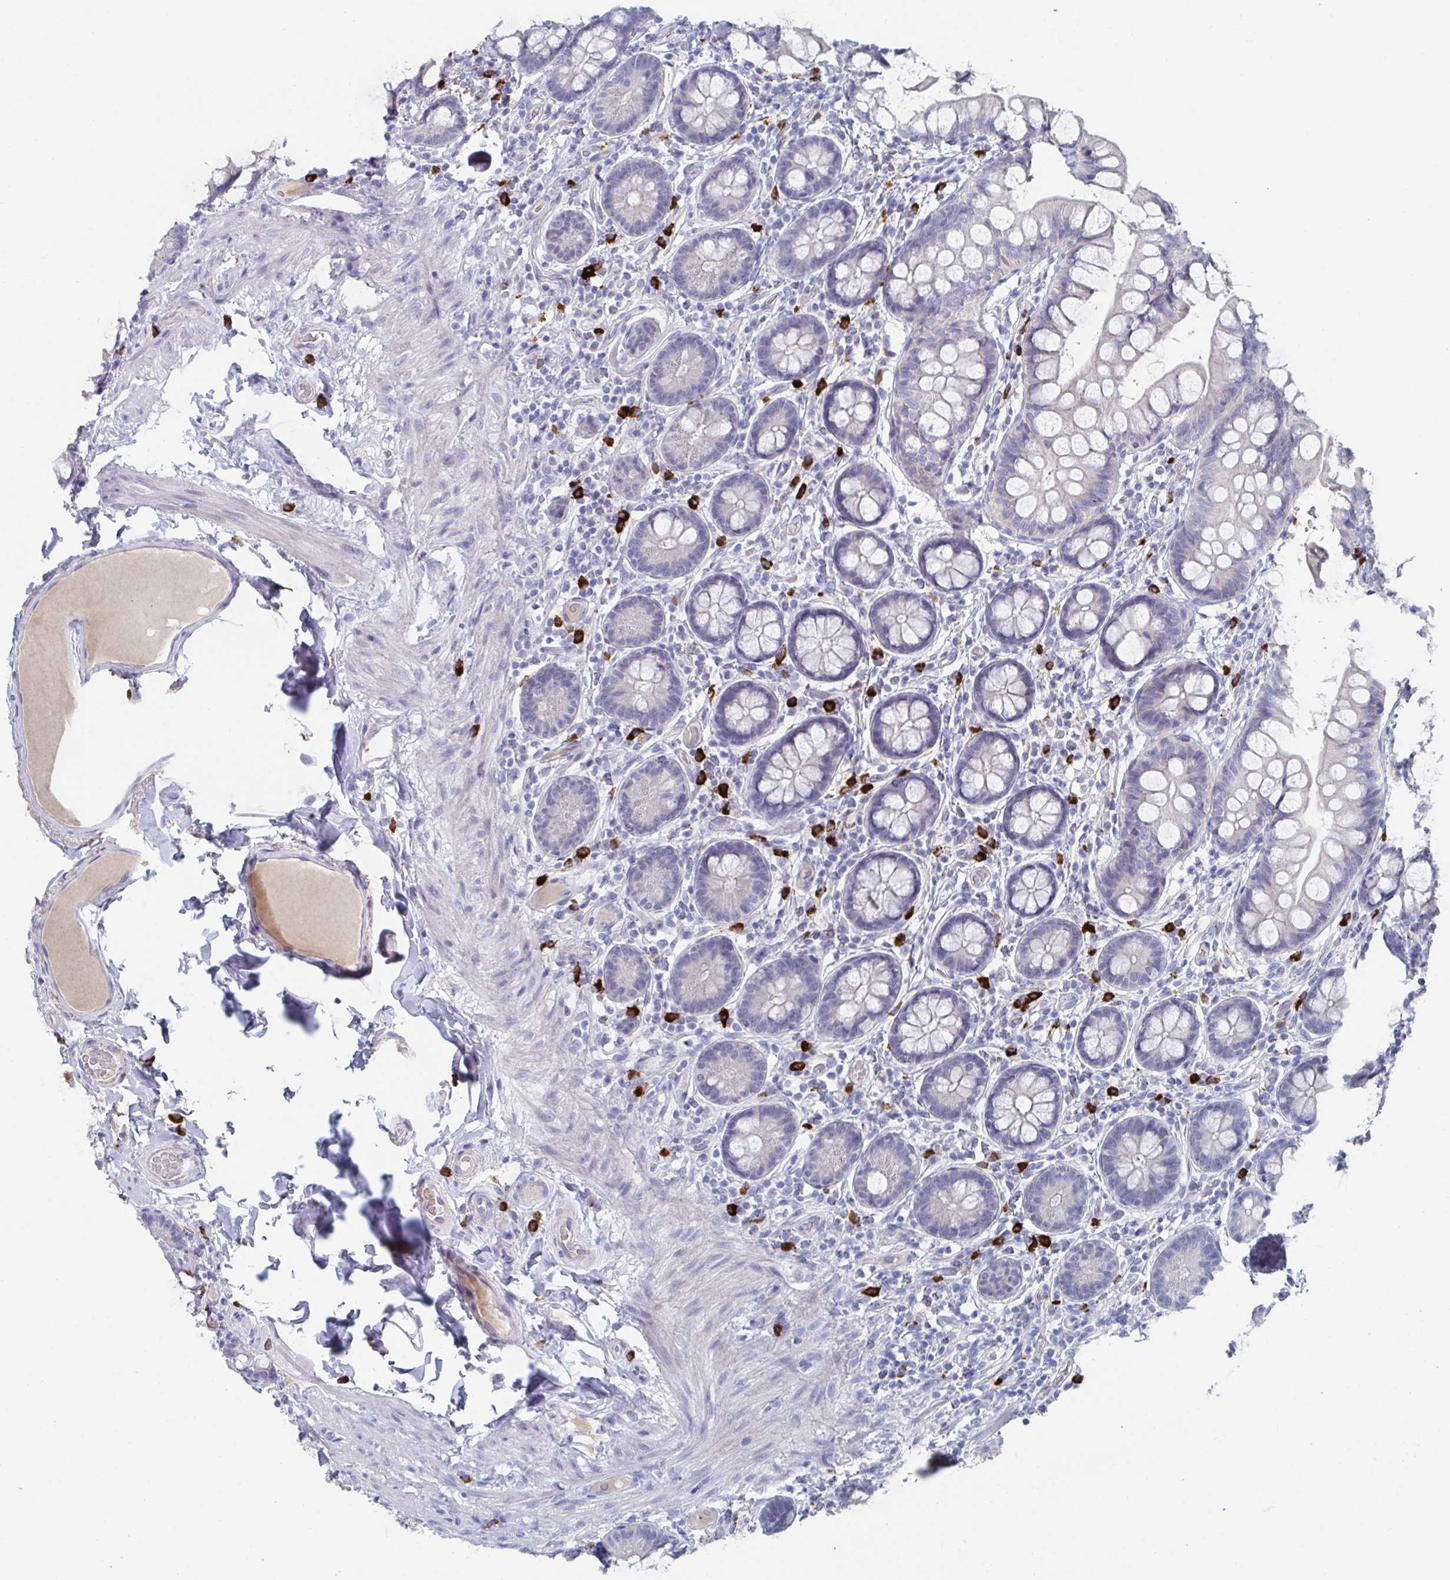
{"staining": {"intensity": "weak", "quantity": "<25%", "location": "cytoplasmic/membranous"}, "tissue": "small intestine", "cell_type": "Glandular cells", "image_type": "normal", "snomed": [{"axis": "morphology", "description": "Normal tissue, NOS"}, {"axis": "topography", "description": "Small intestine"}], "caption": "The photomicrograph shows no staining of glandular cells in normal small intestine. (DAB immunohistochemistry (IHC), high magnification).", "gene": "KCNK5", "patient": {"sex": "male", "age": 70}}